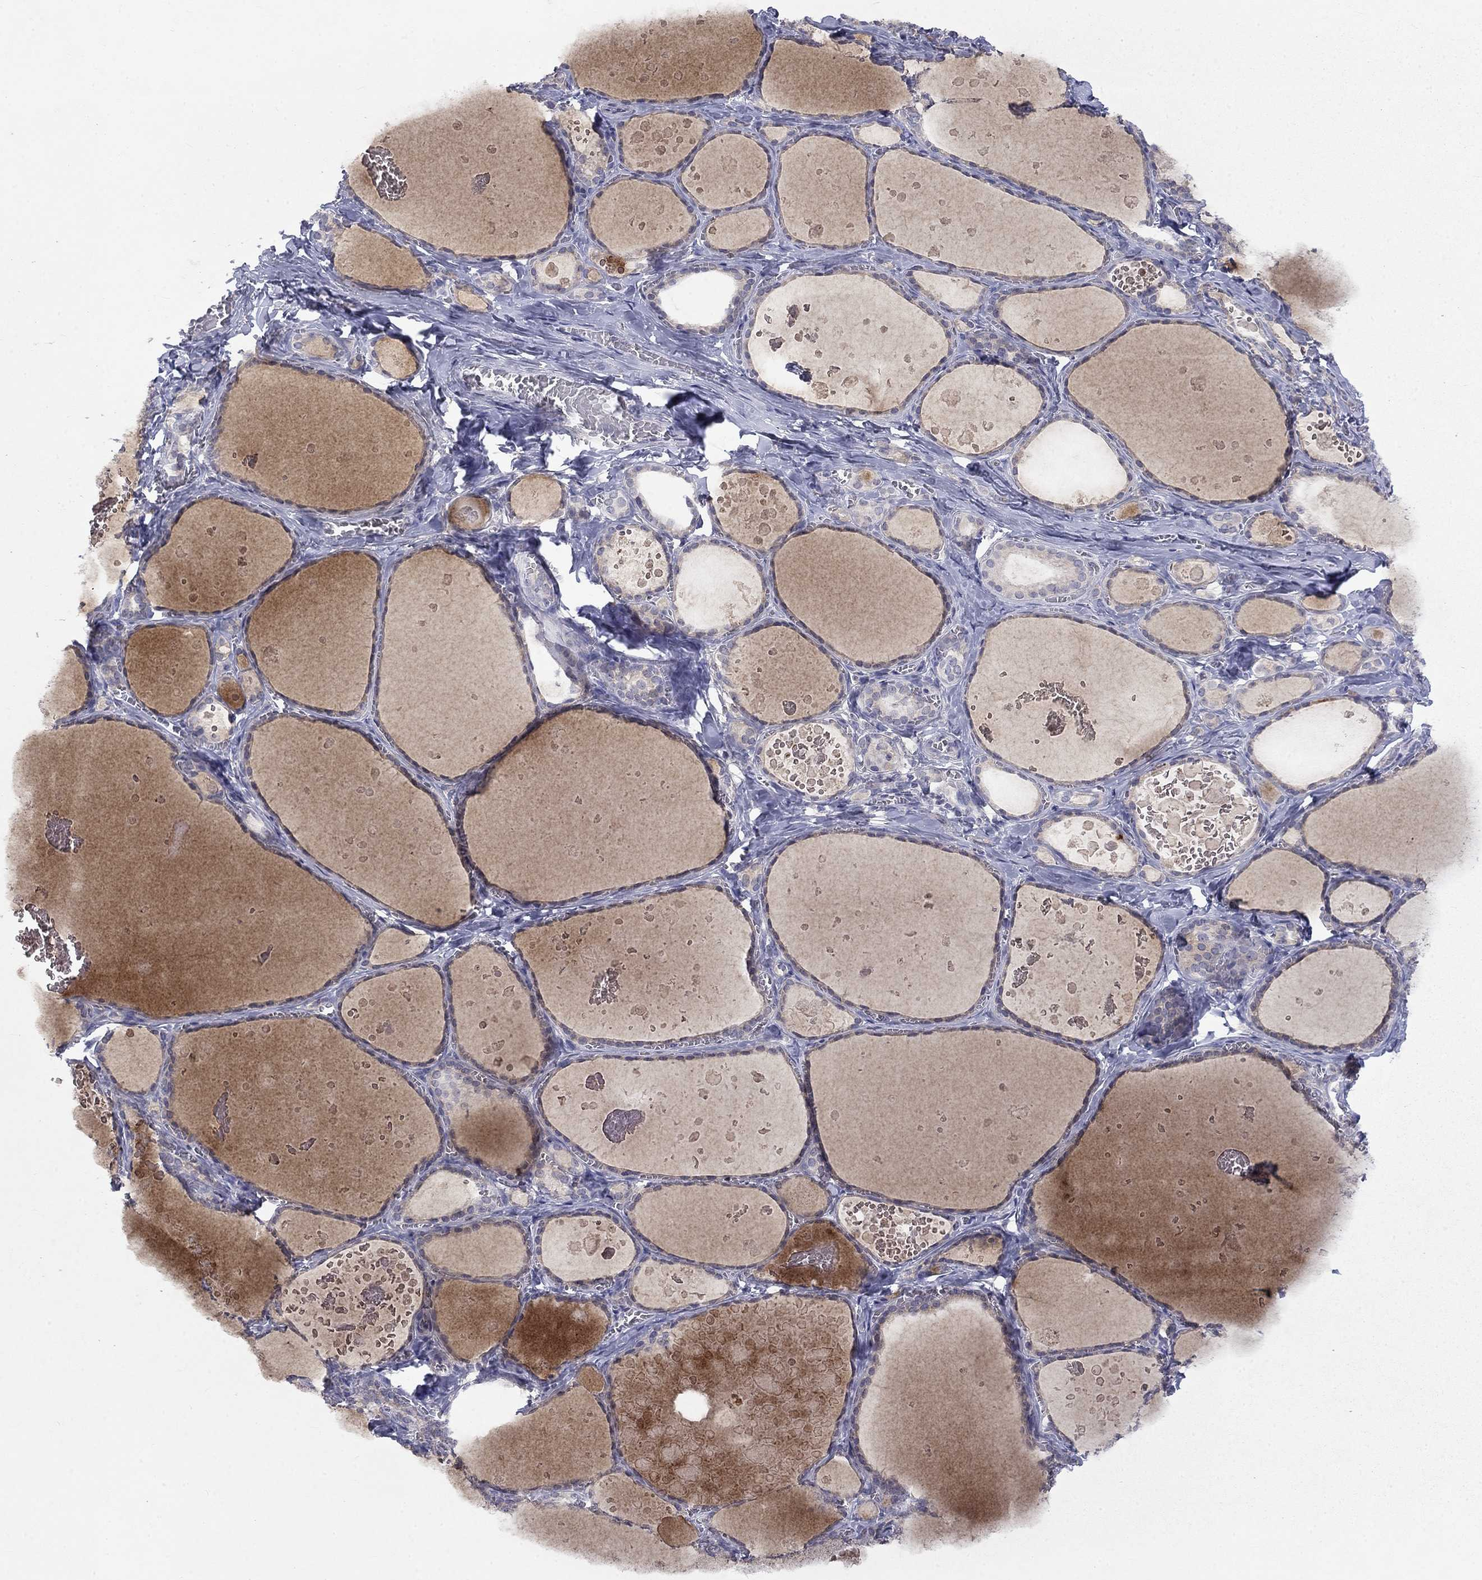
{"staining": {"intensity": "negative", "quantity": "none", "location": "none"}, "tissue": "thyroid gland", "cell_type": "Glandular cells", "image_type": "normal", "snomed": [{"axis": "morphology", "description": "Normal tissue, NOS"}, {"axis": "topography", "description": "Thyroid gland"}], "caption": "An immunohistochemistry (IHC) image of unremarkable thyroid gland is shown. There is no staining in glandular cells of thyroid gland. (DAB immunohistochemistry (IHC), high magnification).", "gene": "CACNA1A", "patient": {"sex": "female", "age": 56}}